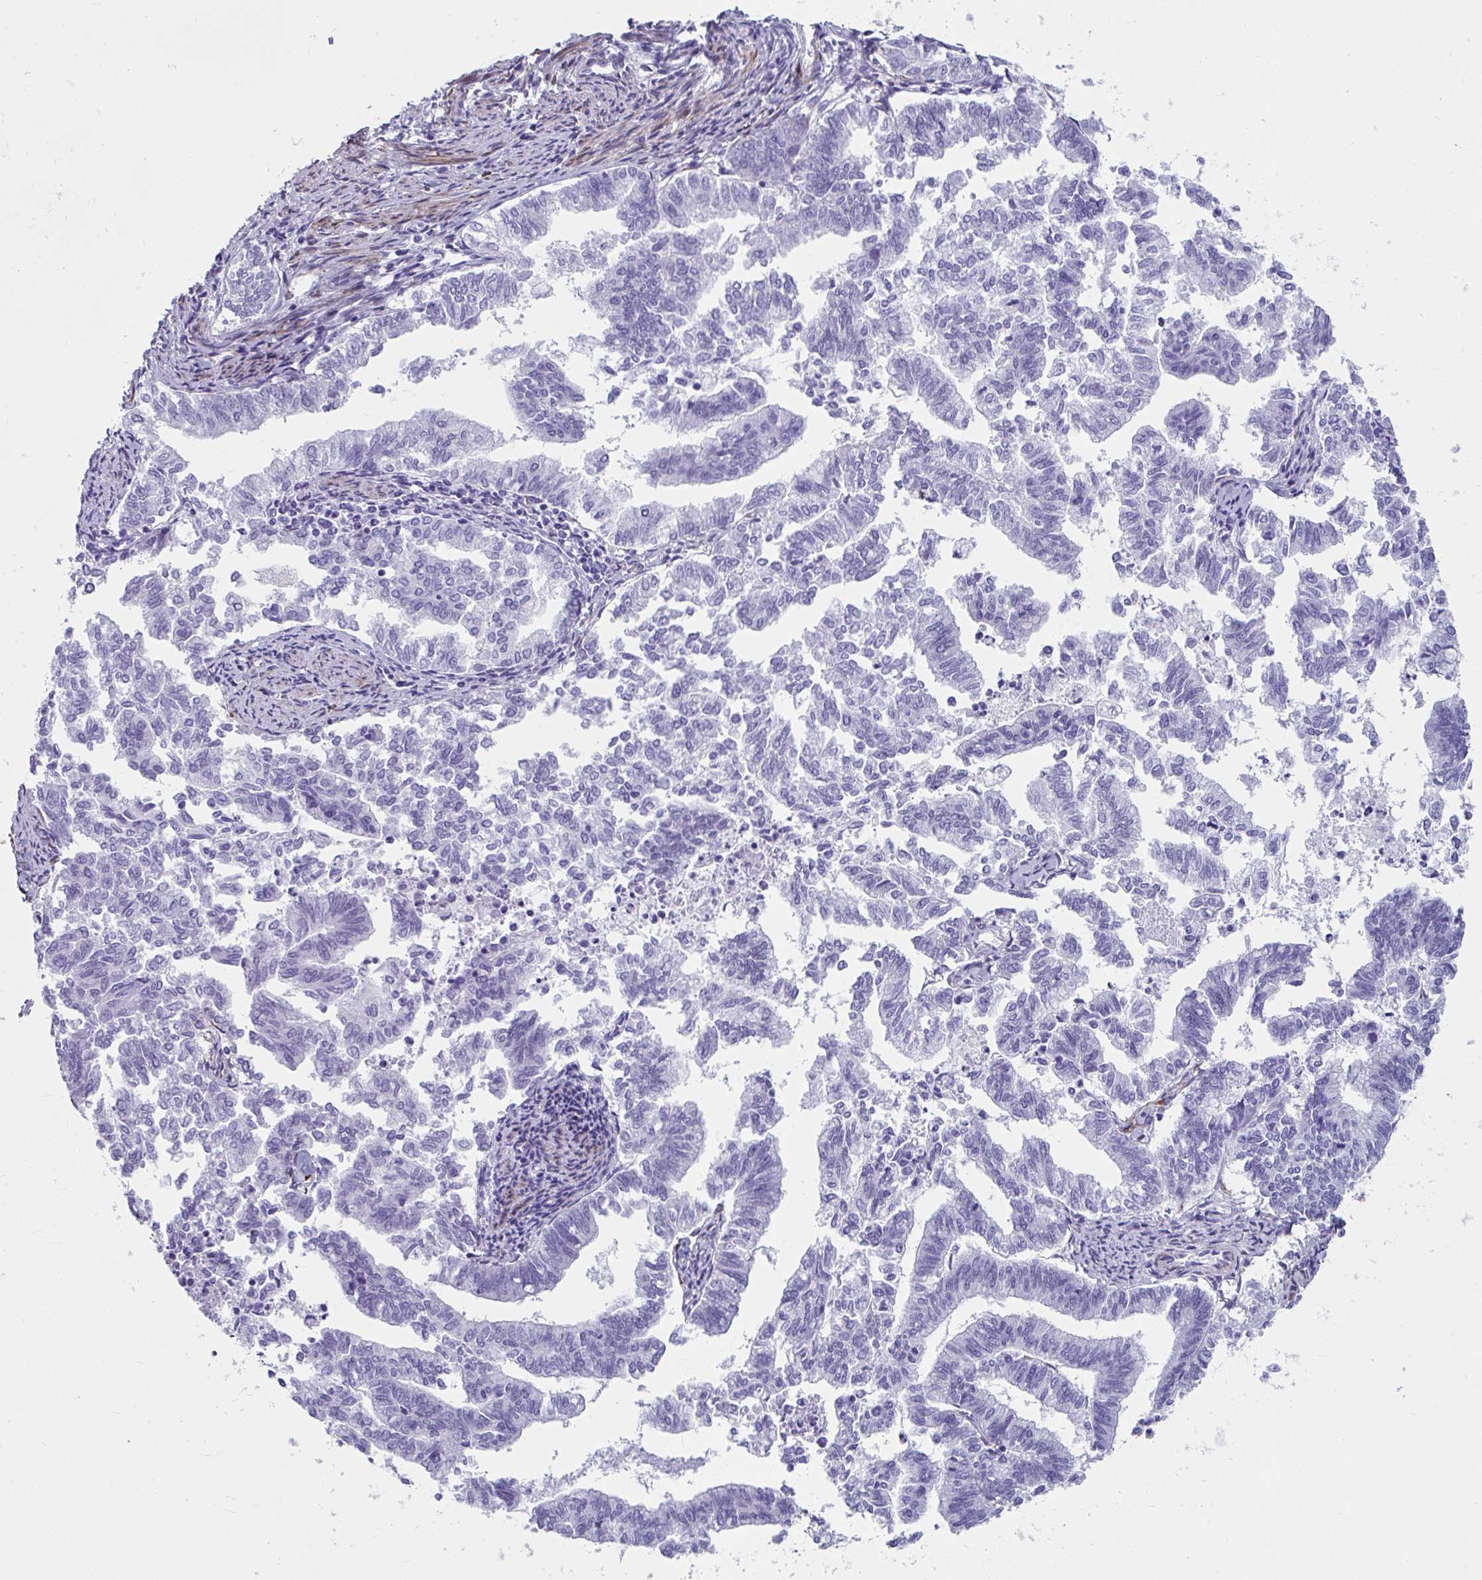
{"staining": {"intensity": "negative", "quantity": "none", "location": "none"}, "tissue": "endometrial cancer", "cell_type": "Tumor cells", "image_type": "cancer", "snomed": [{"axis": "morphology", "description": "Adenocarcinoma, NOS"}, {"axis": "topography", "description": "Endometrium"}], "caption": "Endometrial adenocarcinoma was stained to show a protein in brown. There is no significant staining in tumor cells.", "gene": "GRXCR2", "patient": {"sex": "female", "age": 79}}